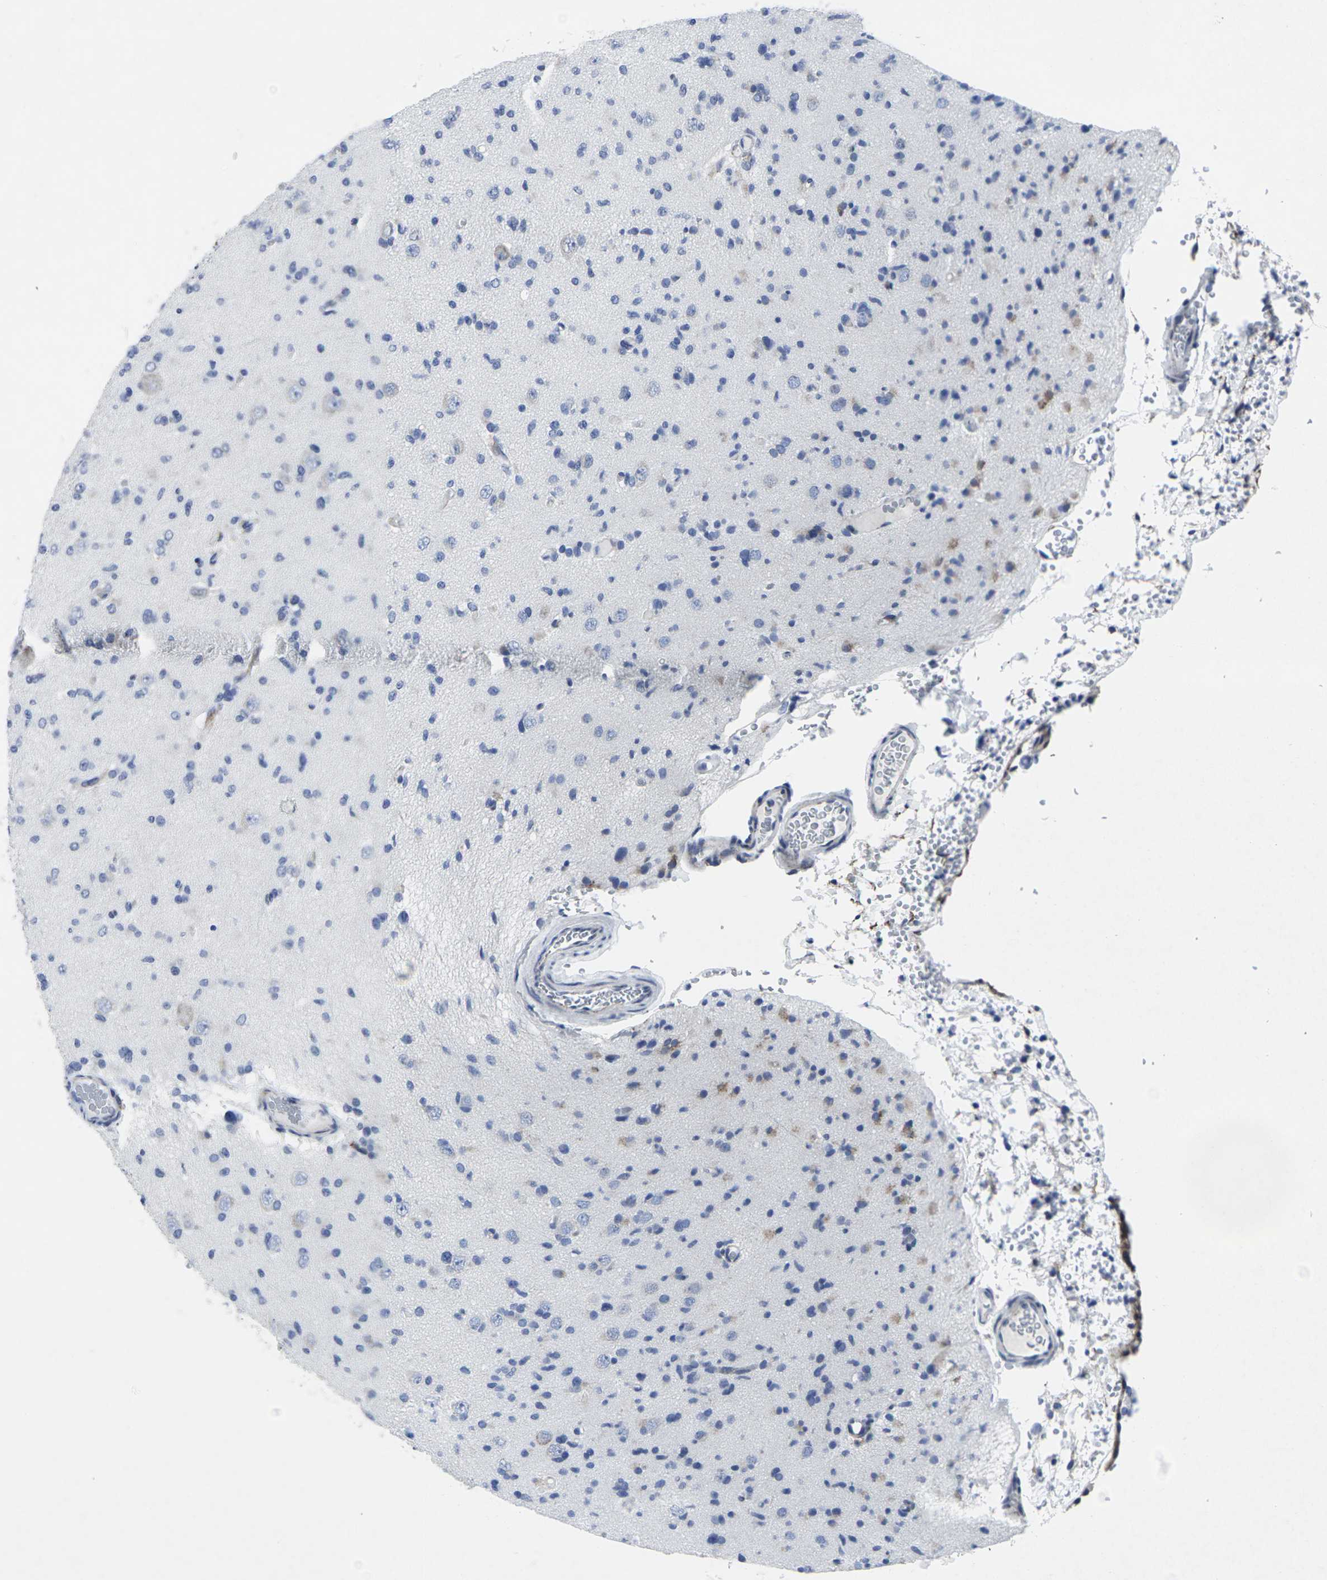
{"staining": {"intensity": "moderate", "quantity": "<25%", "location": "cytoplasmic/membranous"}, "tissue": "glioma", "cell_type": "Tumor cells", "image_type": "cancer", "snomed": [{"axis": "morphology", "description": "Glioma, malignant, Low grade"}, {"axis": "topography", "description": "Brain"}], "caption": "Immunohistochemistry micrograph of malignant glioma (low-grade) stained for a protein (brown), which shows low levels of moderate cytoplasmic/membranous staining in about <25% of tumor cells.", "gene": "RPN1", "patient": {"sex": "female", "age": 22}}